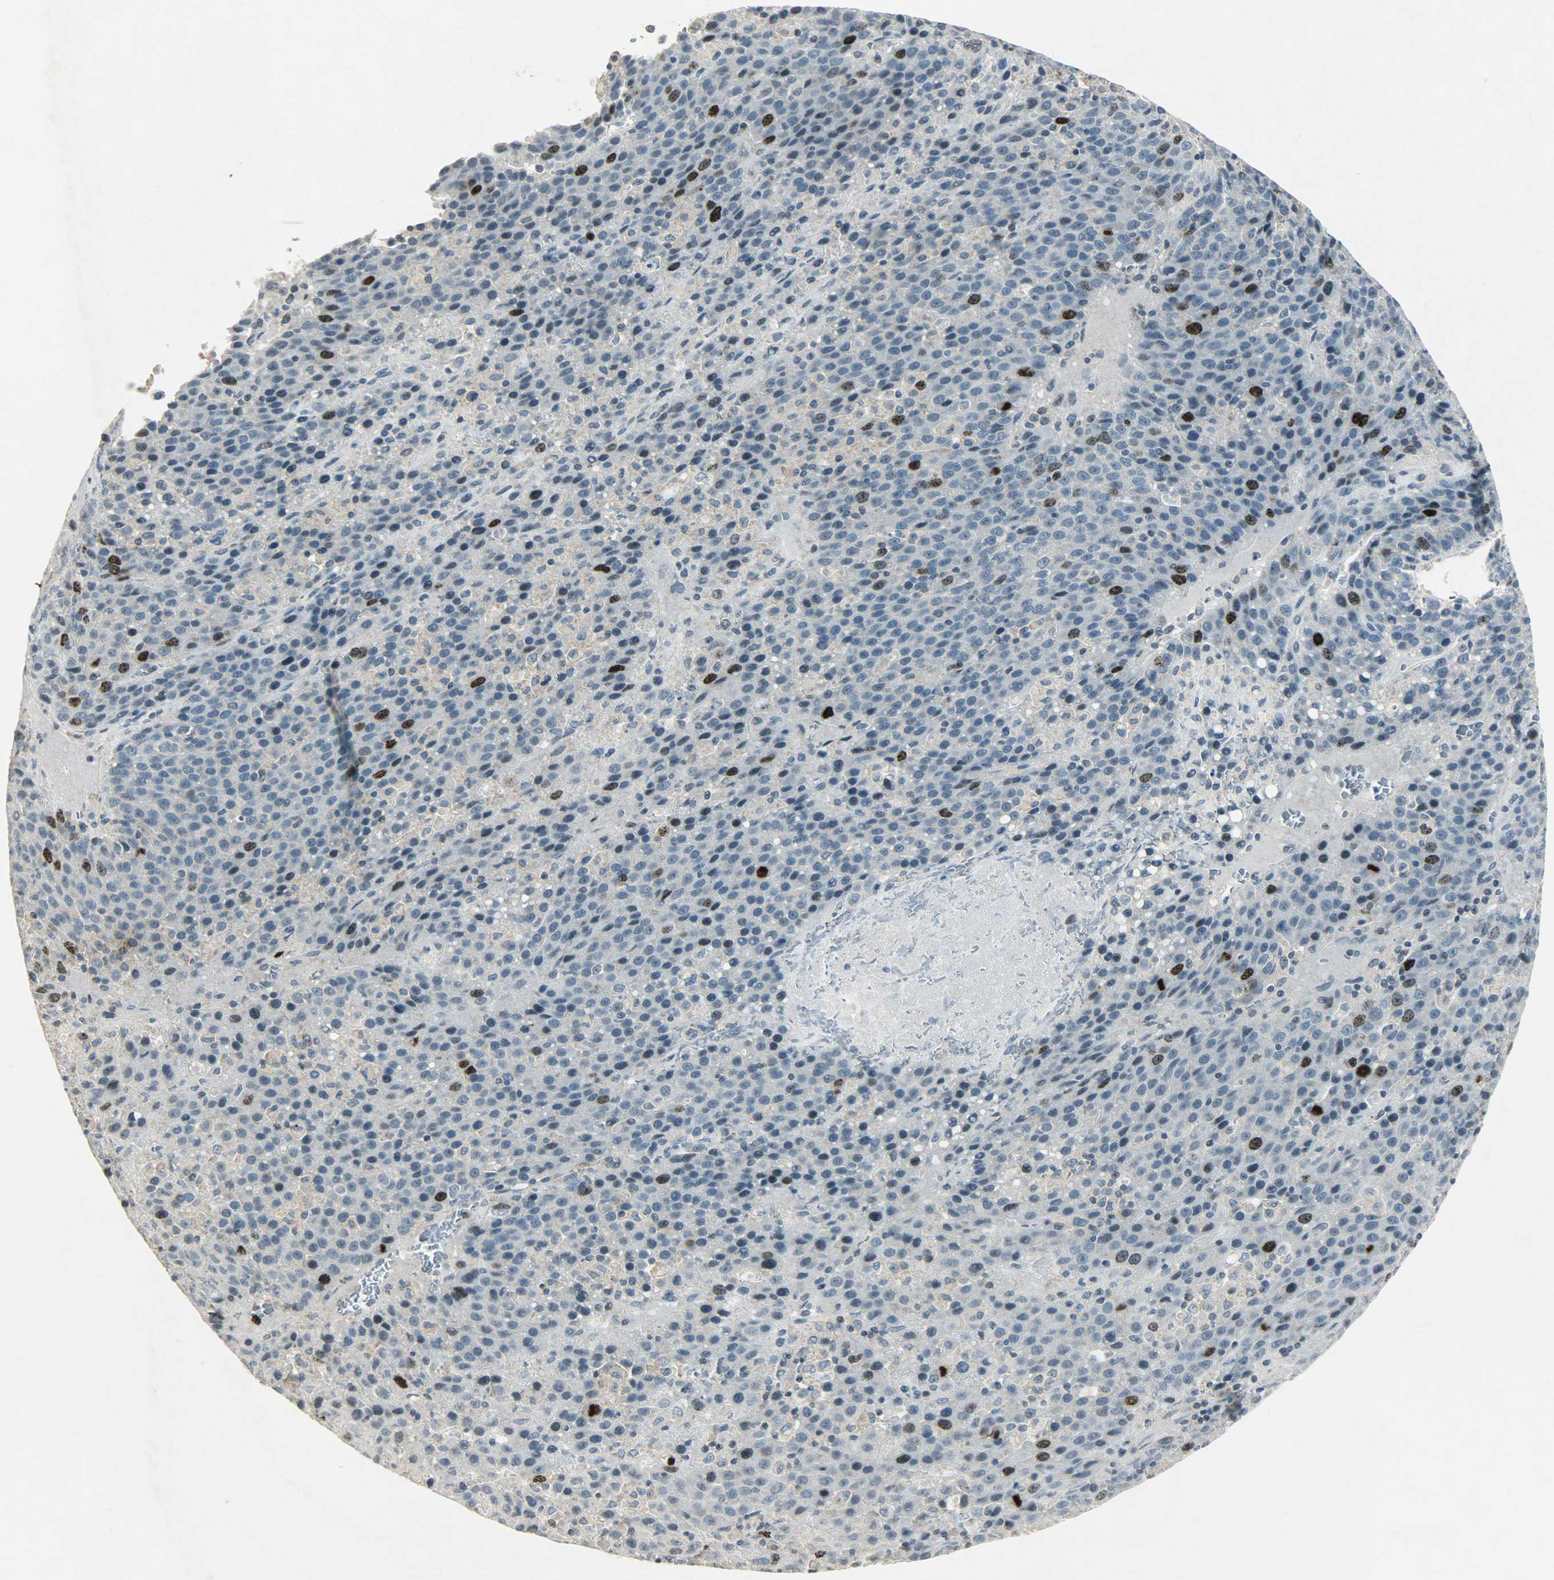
{"staining": {"intensity": "strong", "quantity": "25%-75%", "location": "nuclear"}, "tissue": "liver cancer", "cell_type": "Tumor cells", "image_type": "cancer", "snomed": [{"axis": "morphology", "description": "Carcinoma, Hepatocellular, NOS"}, {"axis": "topography", "description": "Liver"}], "caption": "Liver cancer was stained to show a protein in brown. There is high levels of strong nuclear positivity in about 25%-75% of tumor cells.", "gene": "AURKB", "patient": {"sex": "female", "age": 53}}